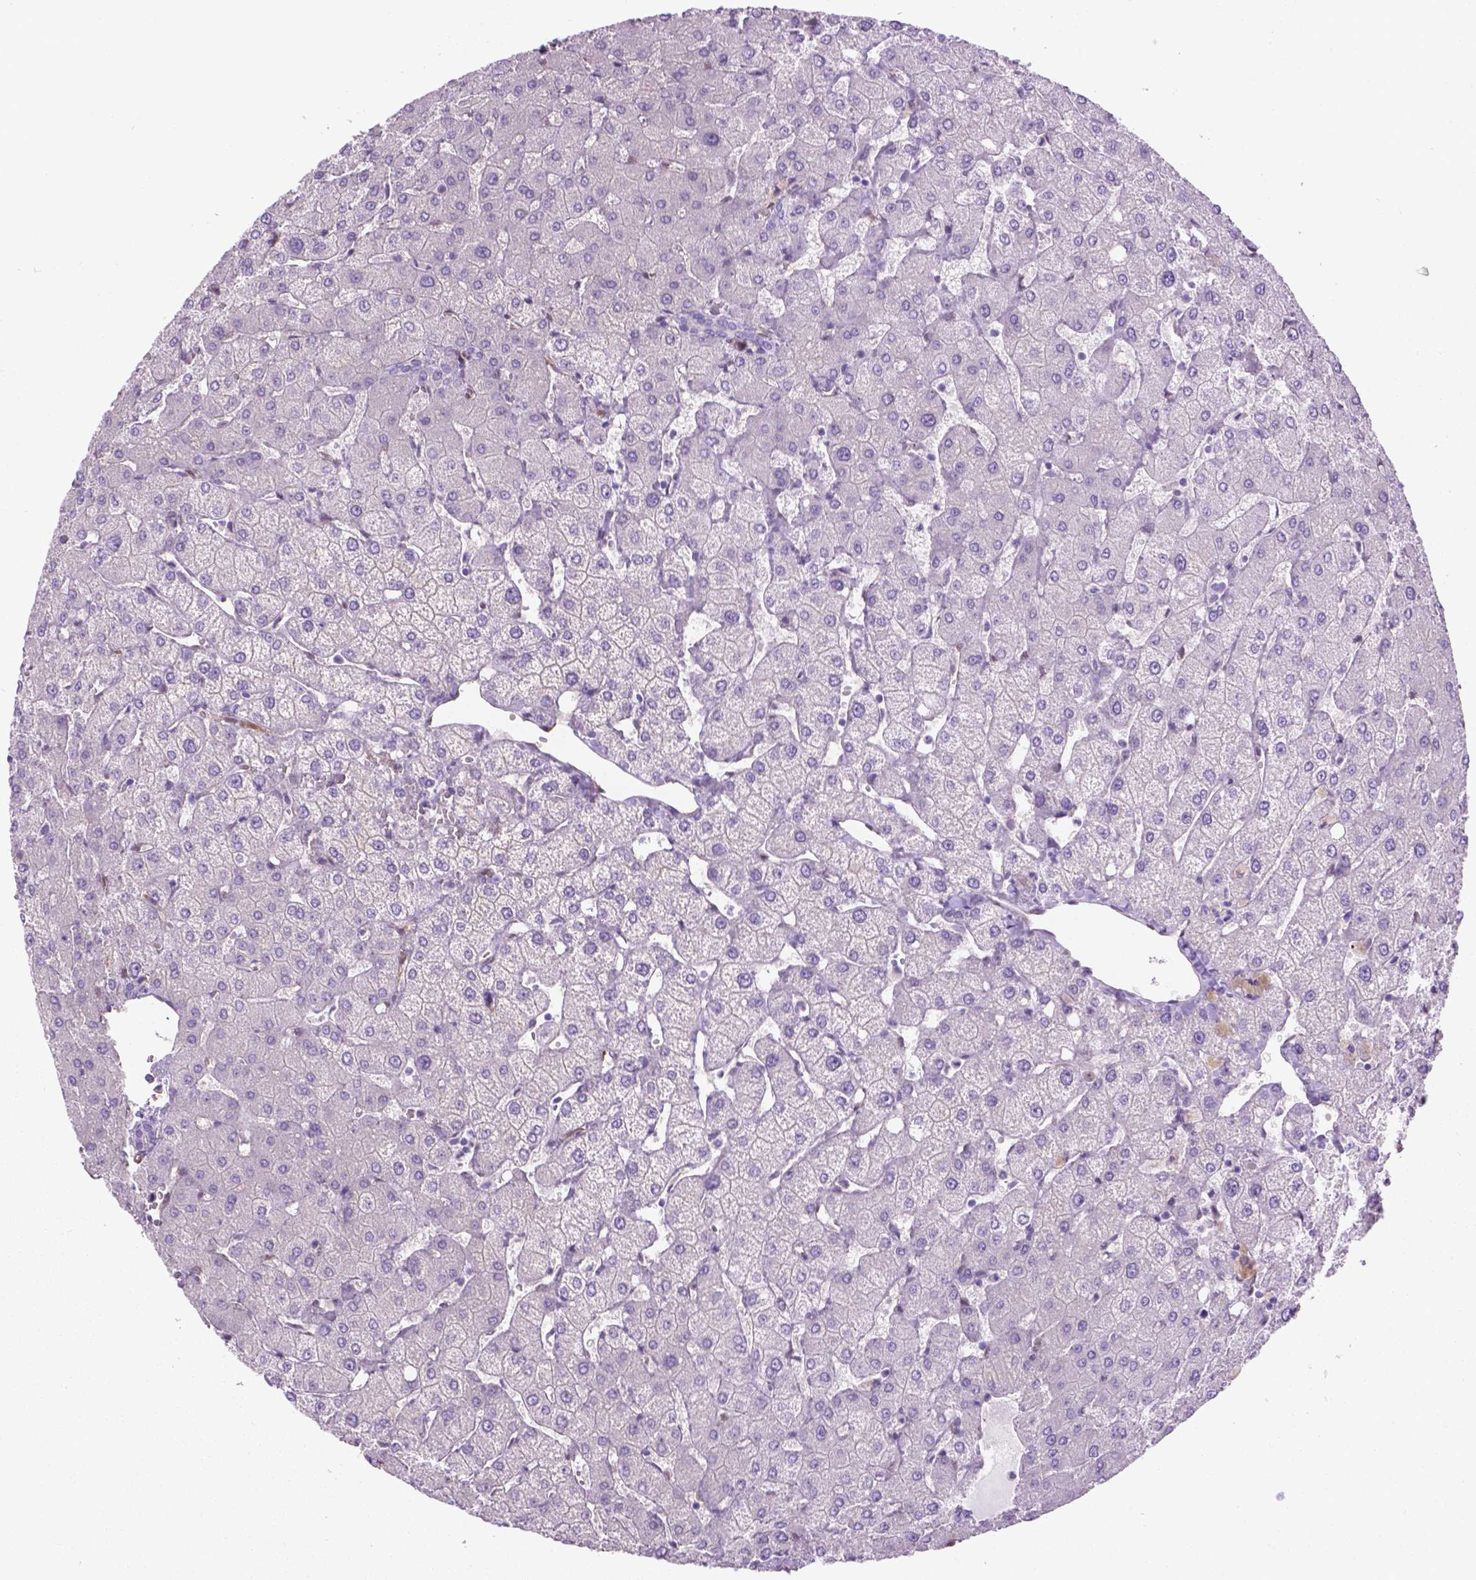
{"staining": {"intensity": "negative", "quantity": "none", "location": "none"}, "tissue": "liver", "cell_type": "Cholangiocytes", "image_type": "normal", "snomed": [{"axis": "morphology", "description": "Normal tissue, NOS"}, {"axis": "topography", "description": "Liver"}], "caption": "Immunohistochemical staining of unremarkable liver exhibits no significant positivity in cholangiocytes. (DAB IHC visualized using brightfield microscopy, high magnification).", "gene": "CLIC4", "patient": {"sex": "female", "age": 54}}